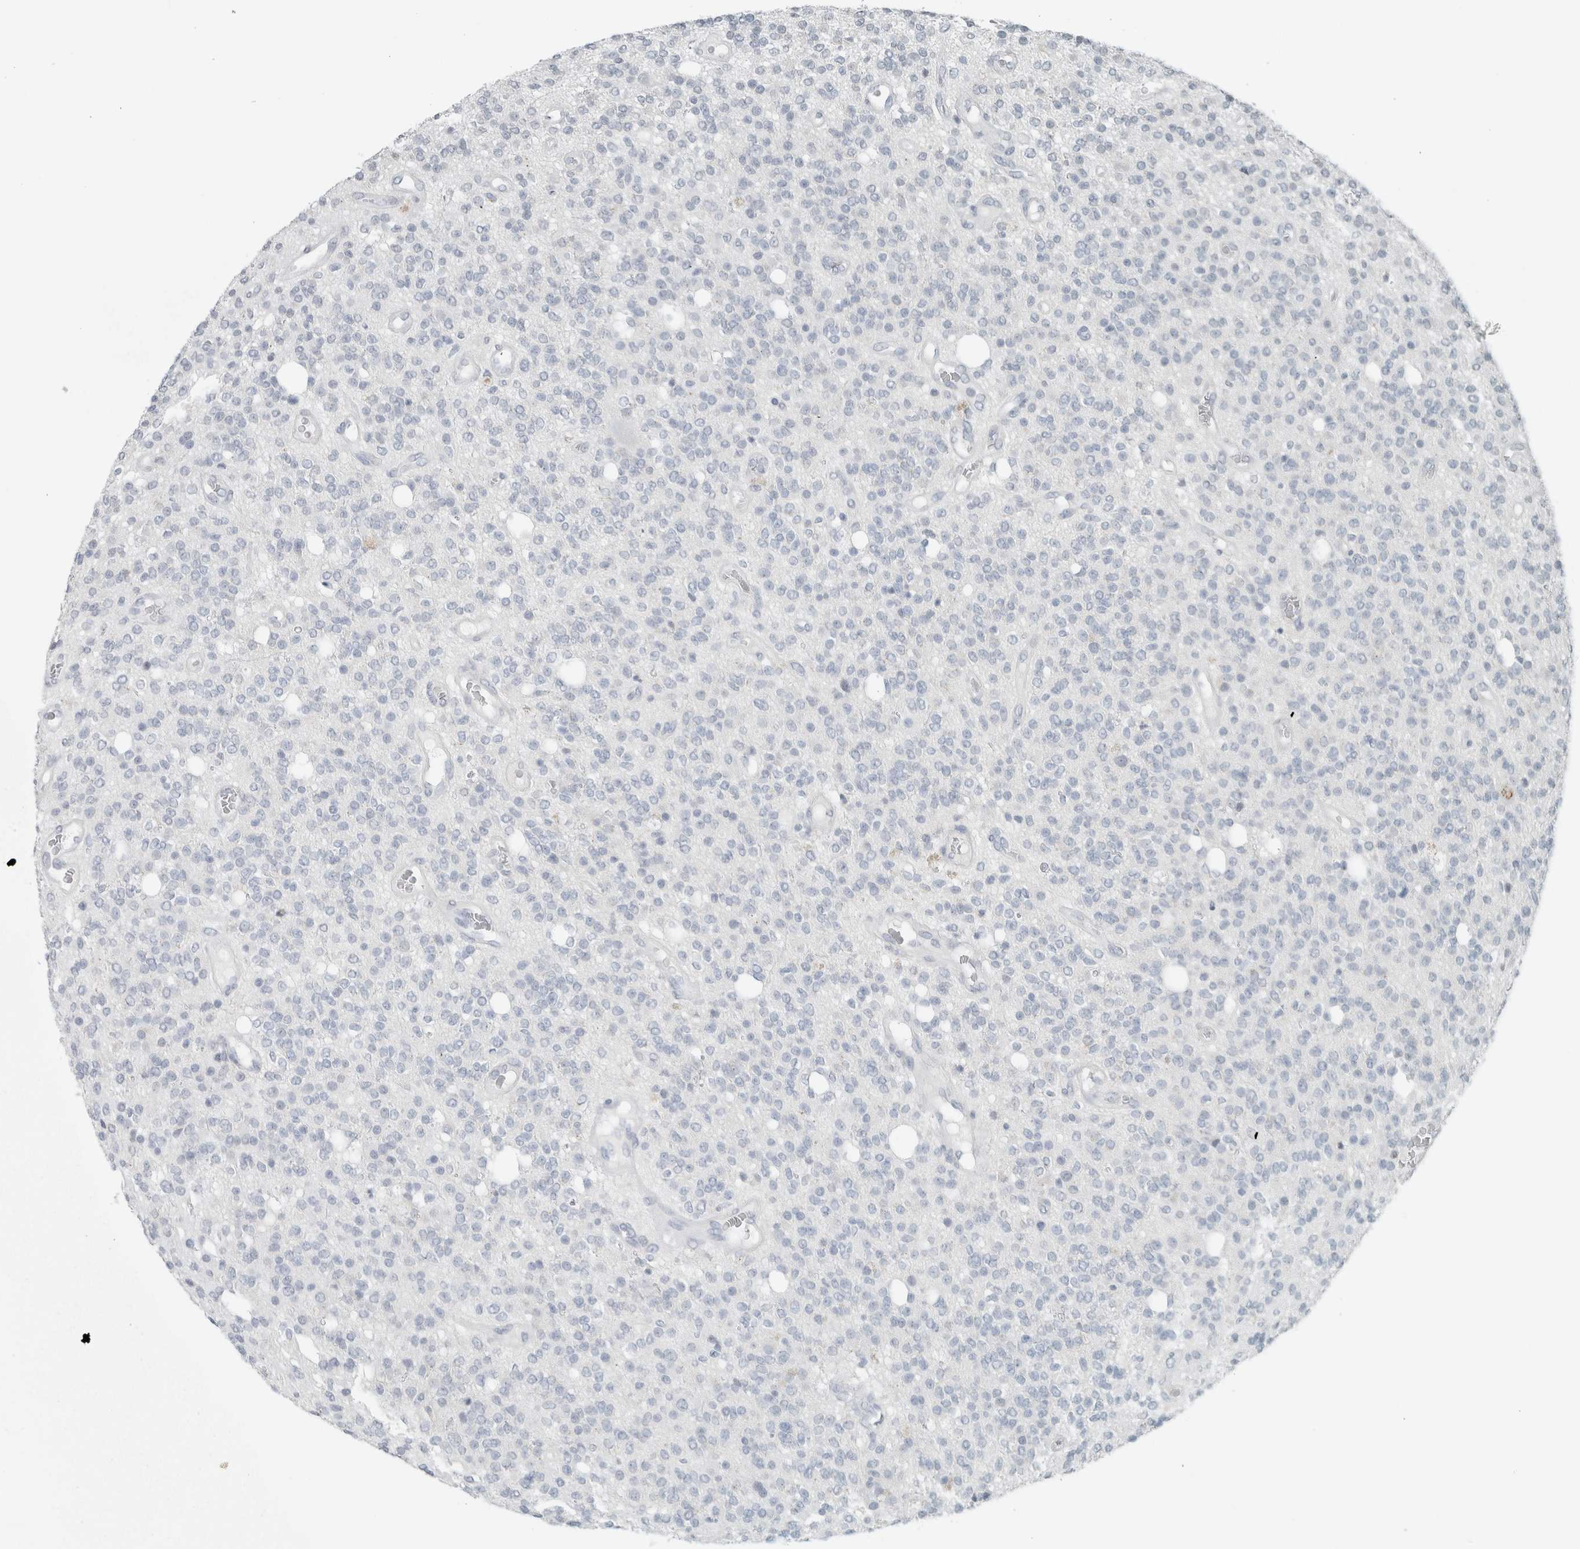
{"staining": {"intensity": "negative", "quantity": "none", "location": "none"}, "tissue": "glioma", "cell_type": "Tumor cells", "image_type": "cancer", "snomed": [{"axis": "morphology", "description": "Glioma, malignant, High grade"}, {"axis": "topography", "description": "Brain"}], "caption": "Malignant glioma (high-grade) was stained to show a protein in brown. There is no significant positivity in tumor cells. (IHC, brightfield microscopy, high magnification).", "gene": "TRIT1", "patient": {"sex": "male", "age": 34}}